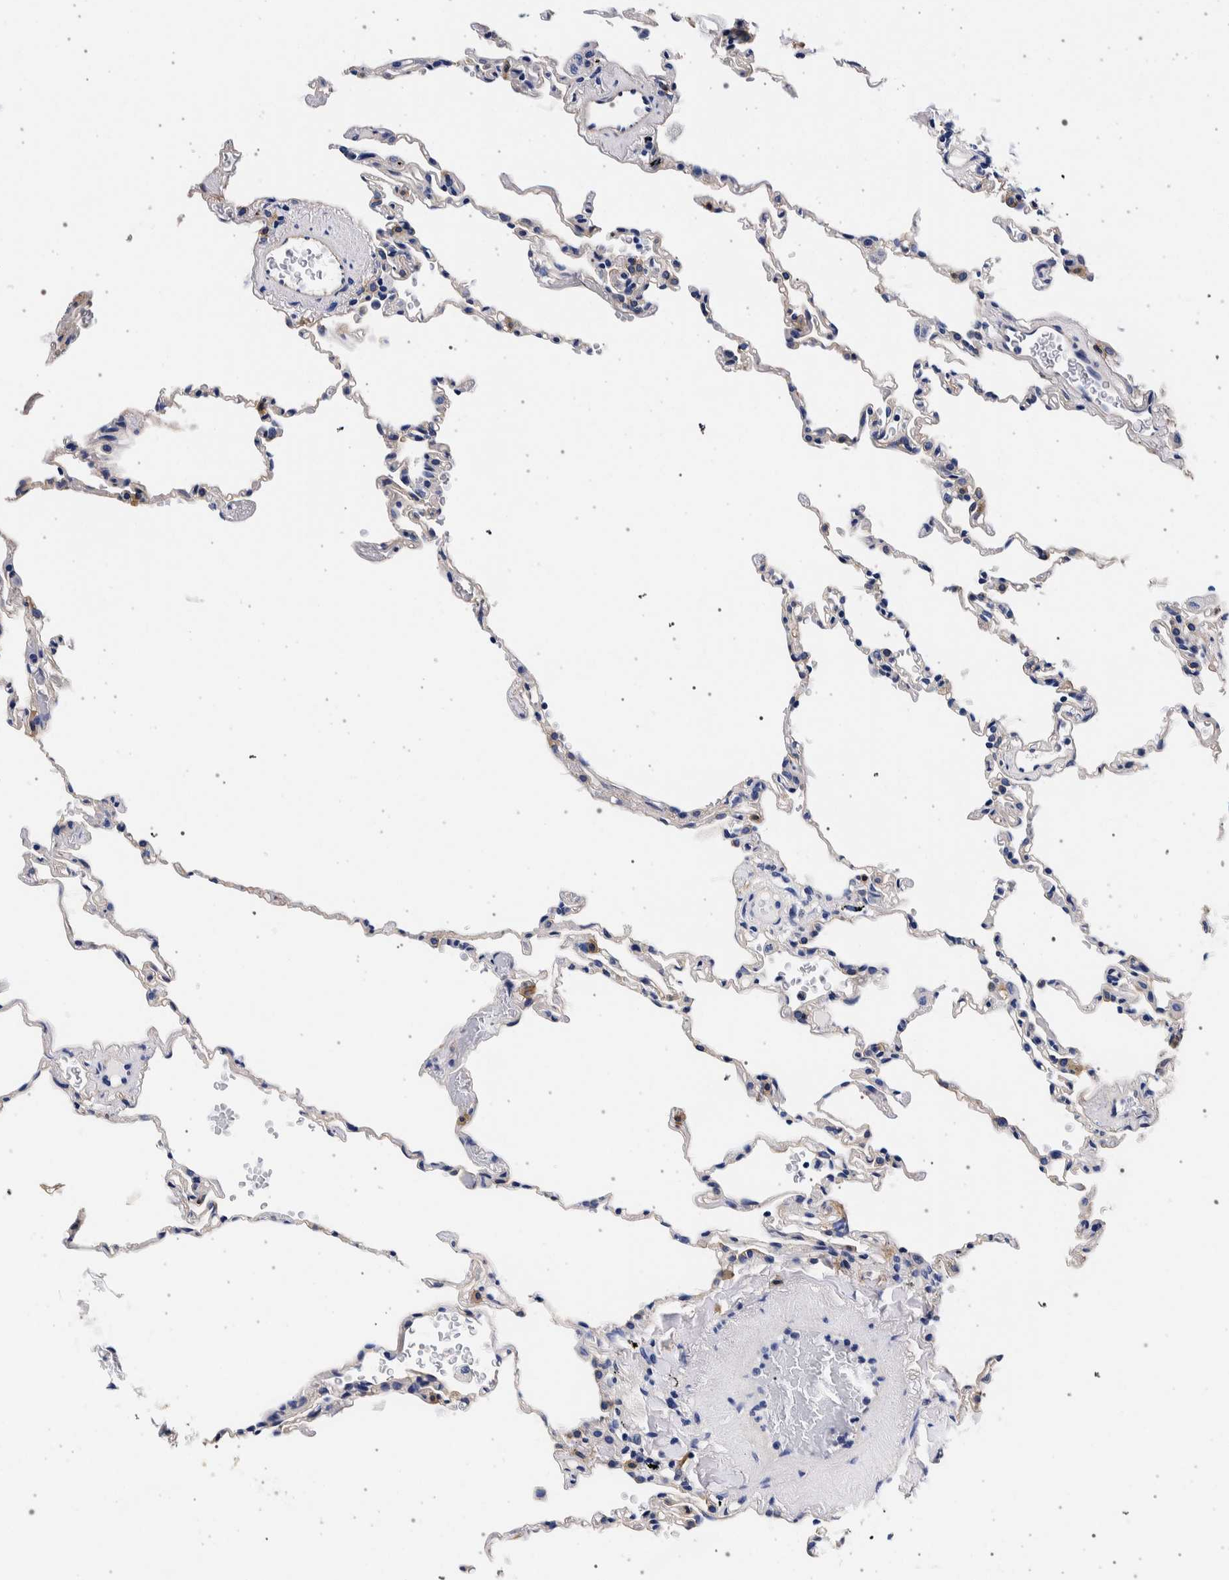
{"staining": {"intensity": "negative", "quantity": "none", "location": "none"}, "tissue": "lung", "cell_type": "Alveolar cells", "image_type": "normal", "snomed": [{"axis": "morphology", "description": "Normal tissue, NOS"}, {"axis": "topography", "description": "Lung"}], "caption": "Immunohistochemistry histopathology image of unremarkable lung: human lung stained with DAB demonstrates no significant protein staining in alveolar cells.", "gene": "NIBAN2", "patient": {"sex": "male", "age": 59}}